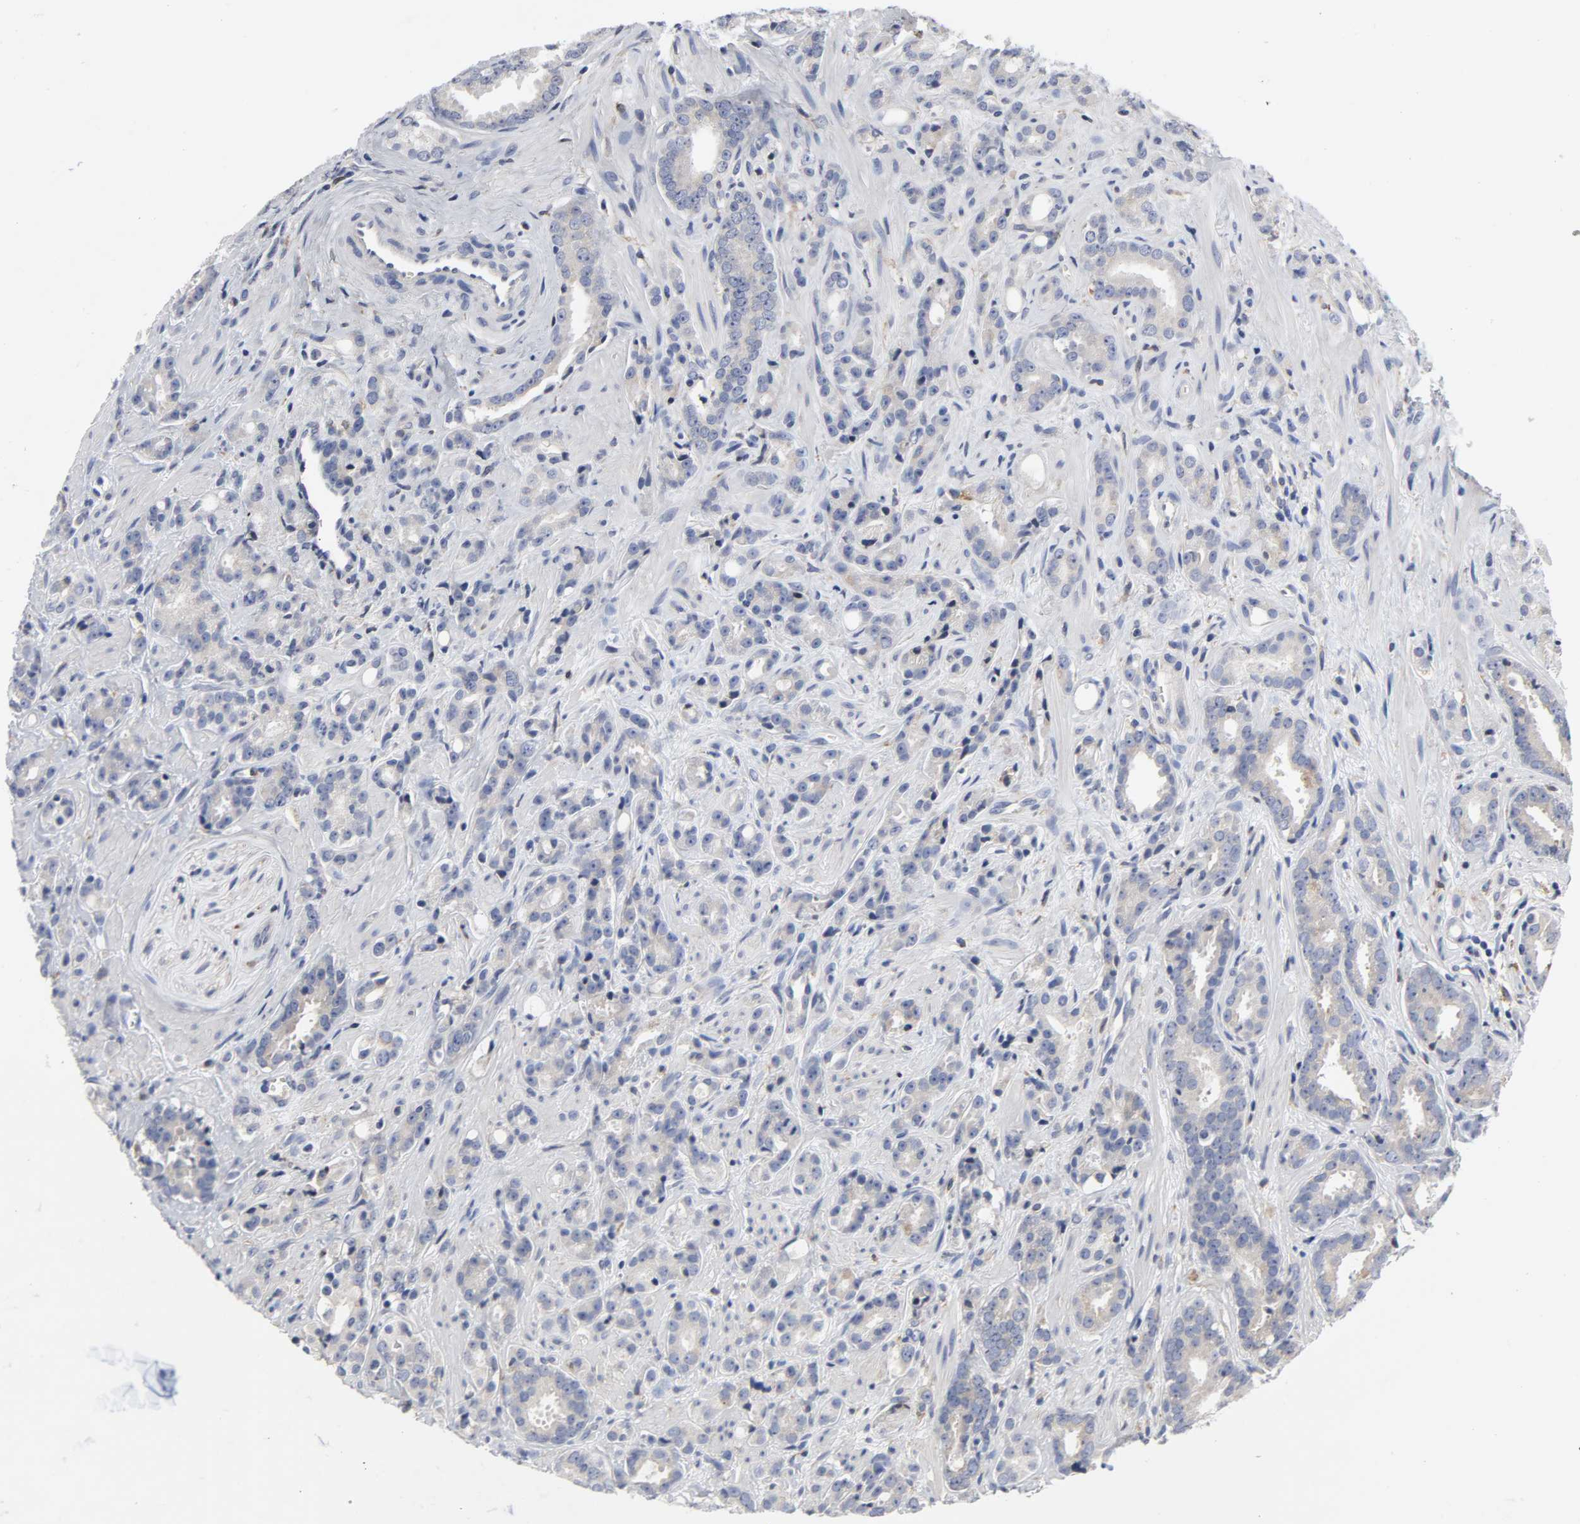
{"staining": {"intensity": "weak", "quantity": "25%-75%", "location": "cytoplasmic/membranous"}, "tissue": "prostate cancer", "cell_type": "Tumor cells", "image_type": "cancer", "snomed": [{"axis": "morphology", "description": "Adenocarcinoma, Low grade"}, {"axis": "topography", "description": "Prostate"}], "caption": "A photomicrograph showing weak cytoplasmic/membranous expression in approximately 25%-75% of tumor cells in prostate cancer, as visualized by brown immunohistochemical staining.", "gene": "HCK", "patient": {"sex": "male", "age": 57}}